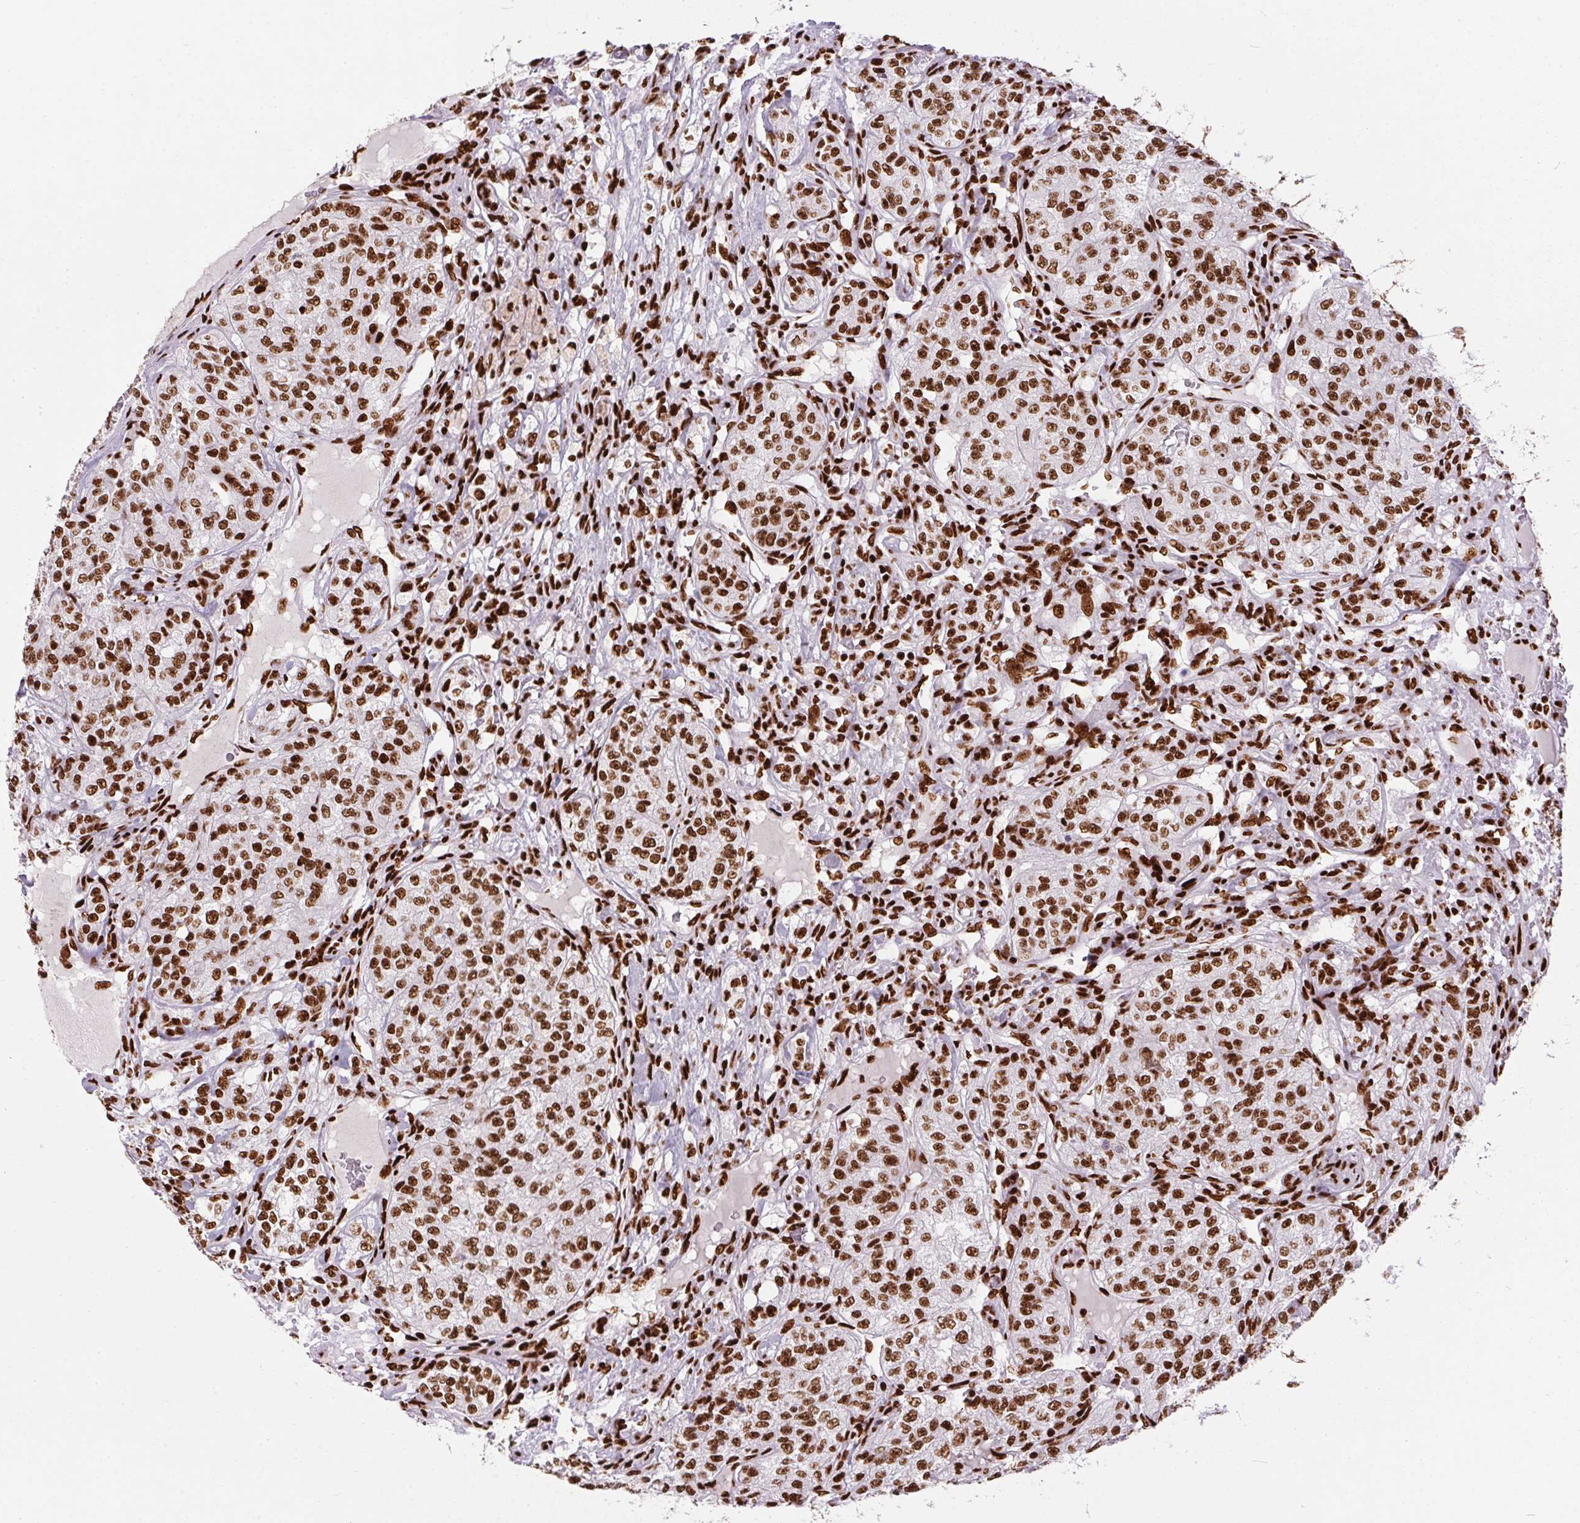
{"staining": {"intensity": "strong", "quantity": ">75%", "location": "nuclear"}, "tissue": "renal cancer", "cell_type": "Tumor cells", "image_type": "cancer", "snomed": [{"axis": "morphology", "description": "Adenocarcinoma, NOS"}, {"axis": "topography", "description": "Kidney"}], "caption": "Immunohistochemistry of renal cancer shows high levels of strong nuclear expression in approximately >75% of tumor cells. Immunohistochemistry stains the protein of interest in brown and the nuclei are stained blue.", "gene": "PAGE3", "patient": {"sex": "female", "age": 63}}